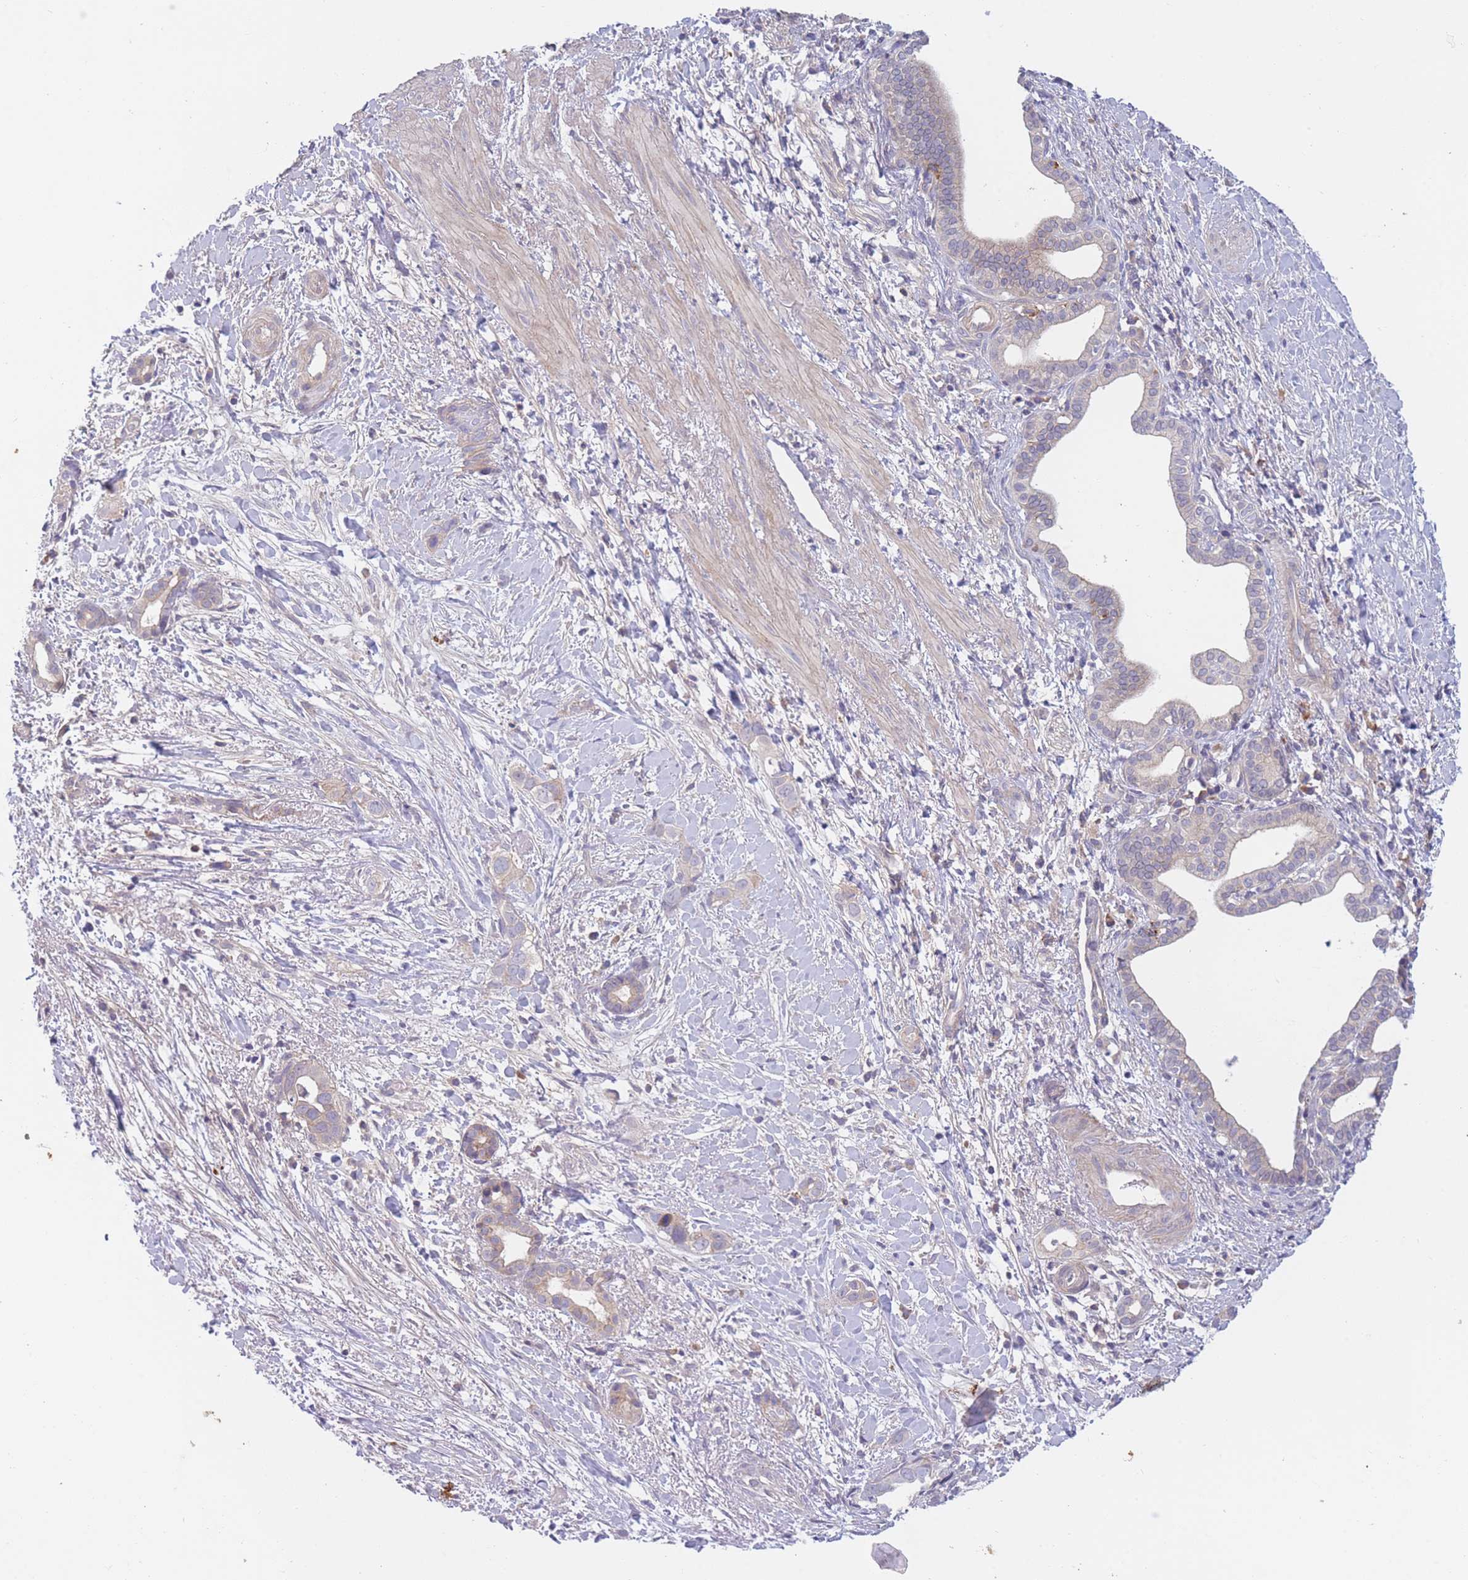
{"staining": {"intensity": "weak", "quantity": "<25%", "location": "cytoplasmic/membranous"}, "tissue": "liver cancer", "cell_type": "Tumor cells", "image_type": "cancer", "snomed": [{"axis": "morphology", "description": "Cholangiocarcinoma"}, {"axis": "topography", "description": "Liver"}], "caption": "The histopathology image exhibits no staining of tumor cells in liver cholangiocarcinoma.", "gene": "WDR93", "patient": {"sex": "female", "age": 79}}